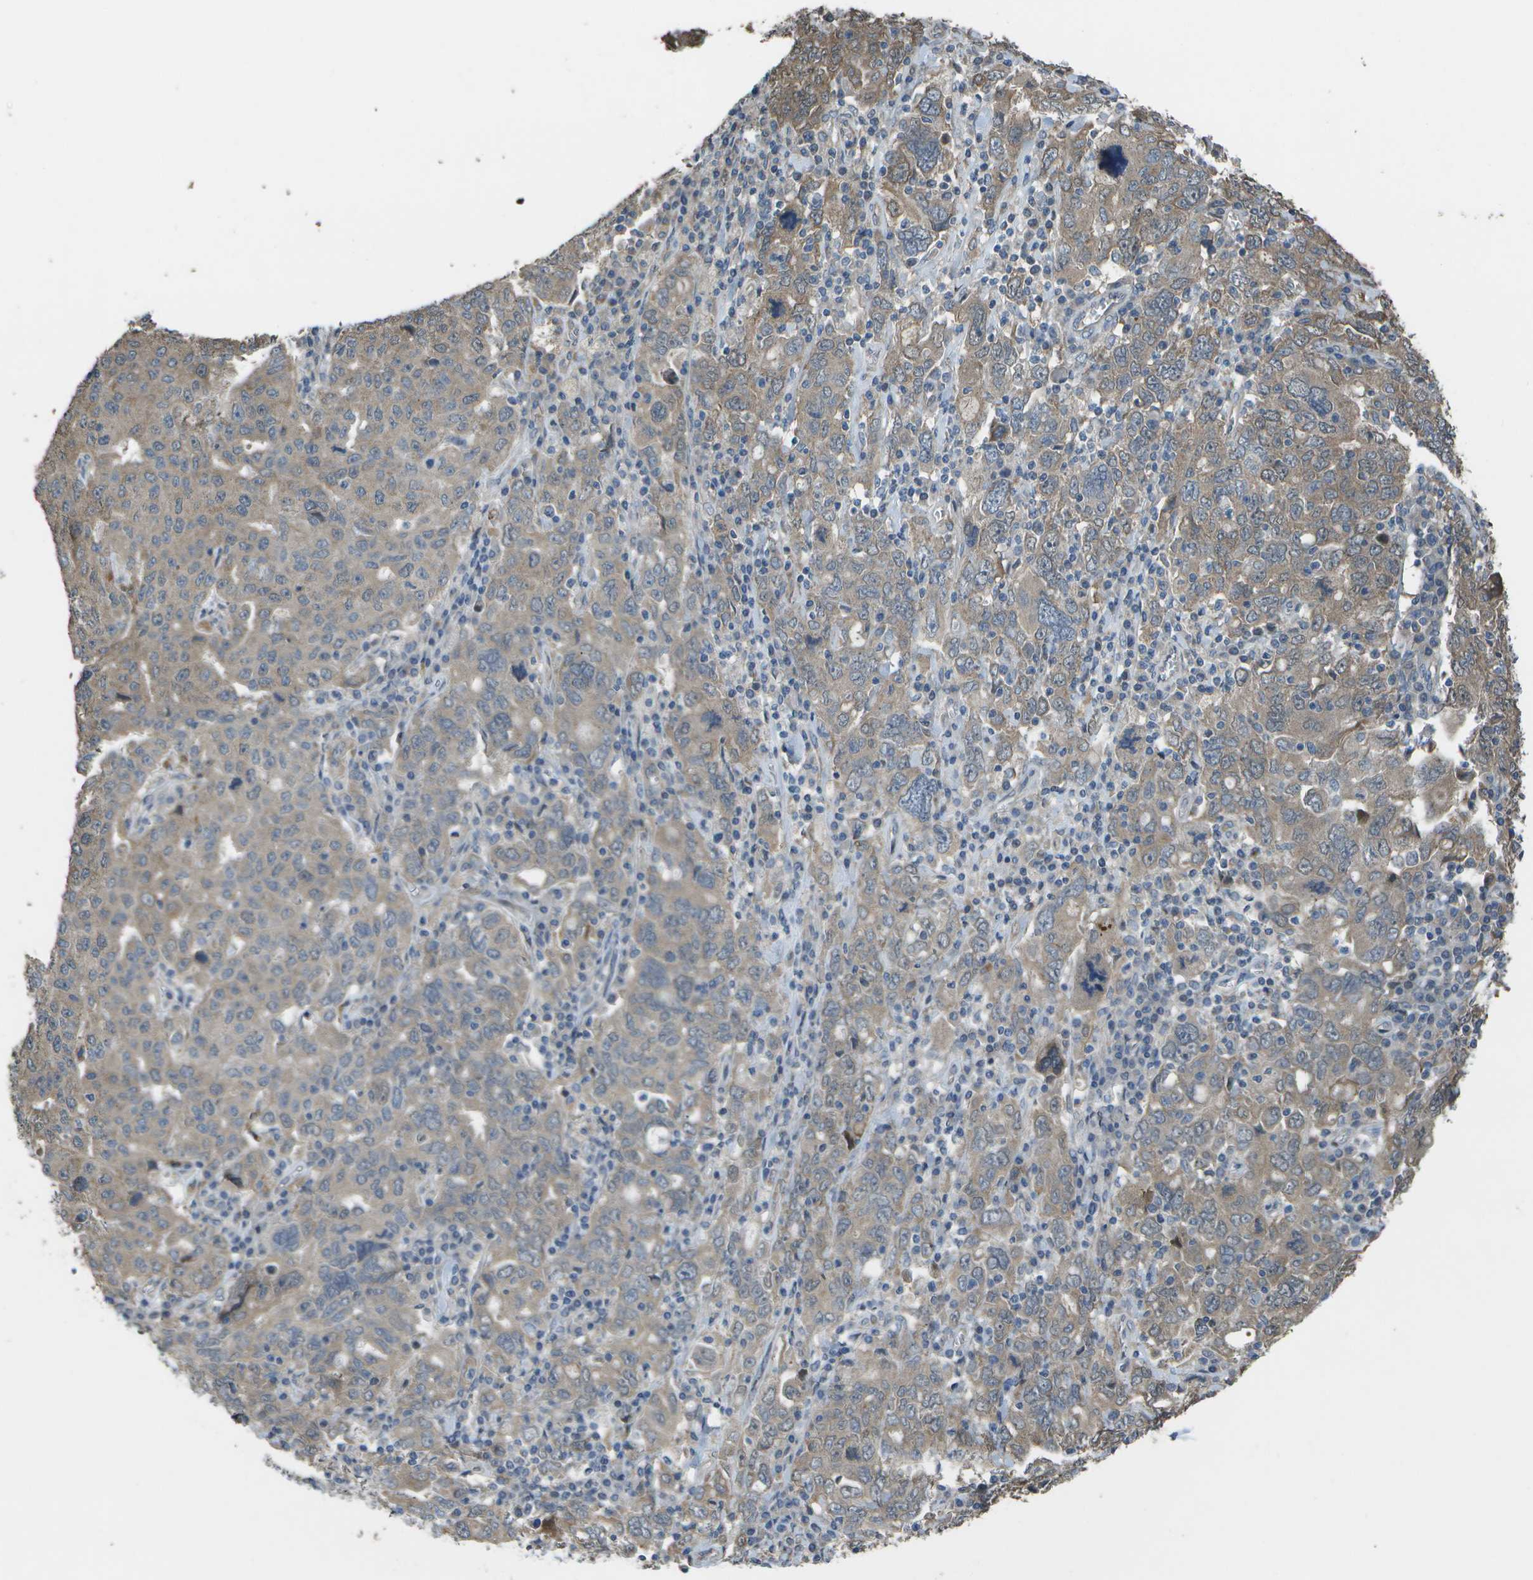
{"staining": {"intensity": "weak", "quantity": ">75%", "location": "cytoplasmic/membranous"}, "tissue": "ovarian cancer", "cell_type": "Tumor cells", "image_type": "cancer", "snomed": [{"axis": "morphology", "description": "Carcinoma, endometroid"}, {"axis": "topography", "description": "Ovary"}], "caption": "Protein staining of ovarian cancer tissue exhibits weak cytoplasmic/membranous positivity in approximately >75% of tumor cells.", "gene": "CLNS1A", "patient": {"sex": "female", "age": 62}}